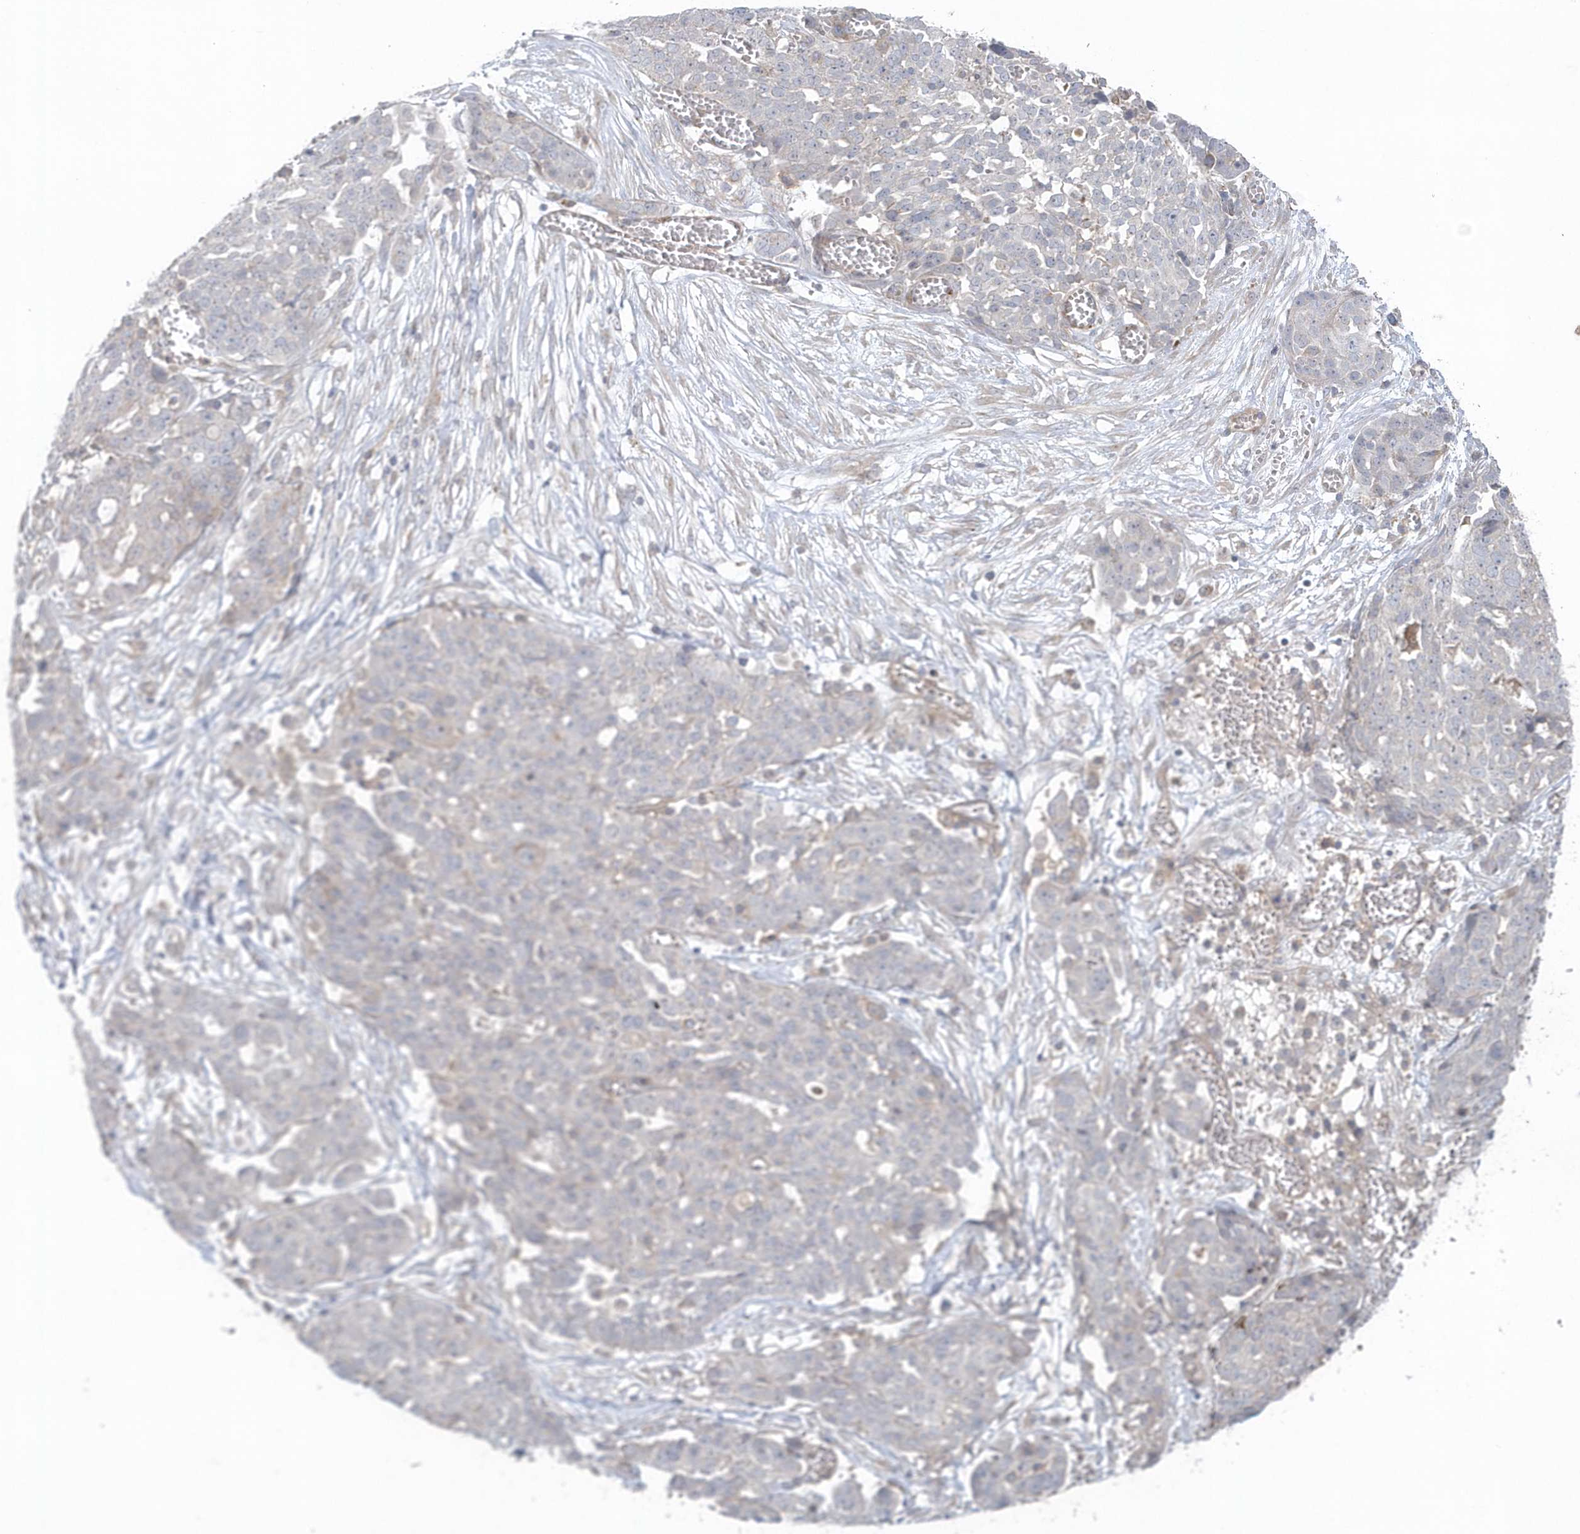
{"staining": {"intensity": "negative", "quantity": "none", "location": "none"}, "tissue": "ovarian cancer", "cell_type": "Tumor cells", "image_type": "cancer", "snomed": [{"axis": "morphology", "description": "Cystadenocarcinoma, serous, NOS"}, {"axis": "topography", "description": "Soft tissue"}, {"axis": "topography", "description": "Ovary"}], "caption": "IHC of human serous cystadenocarcinoma (ovarian) demonstrates no staining in tumor cells.", "gene": "ACTR1A", "patient": {"sex": "female", "age": 57}}